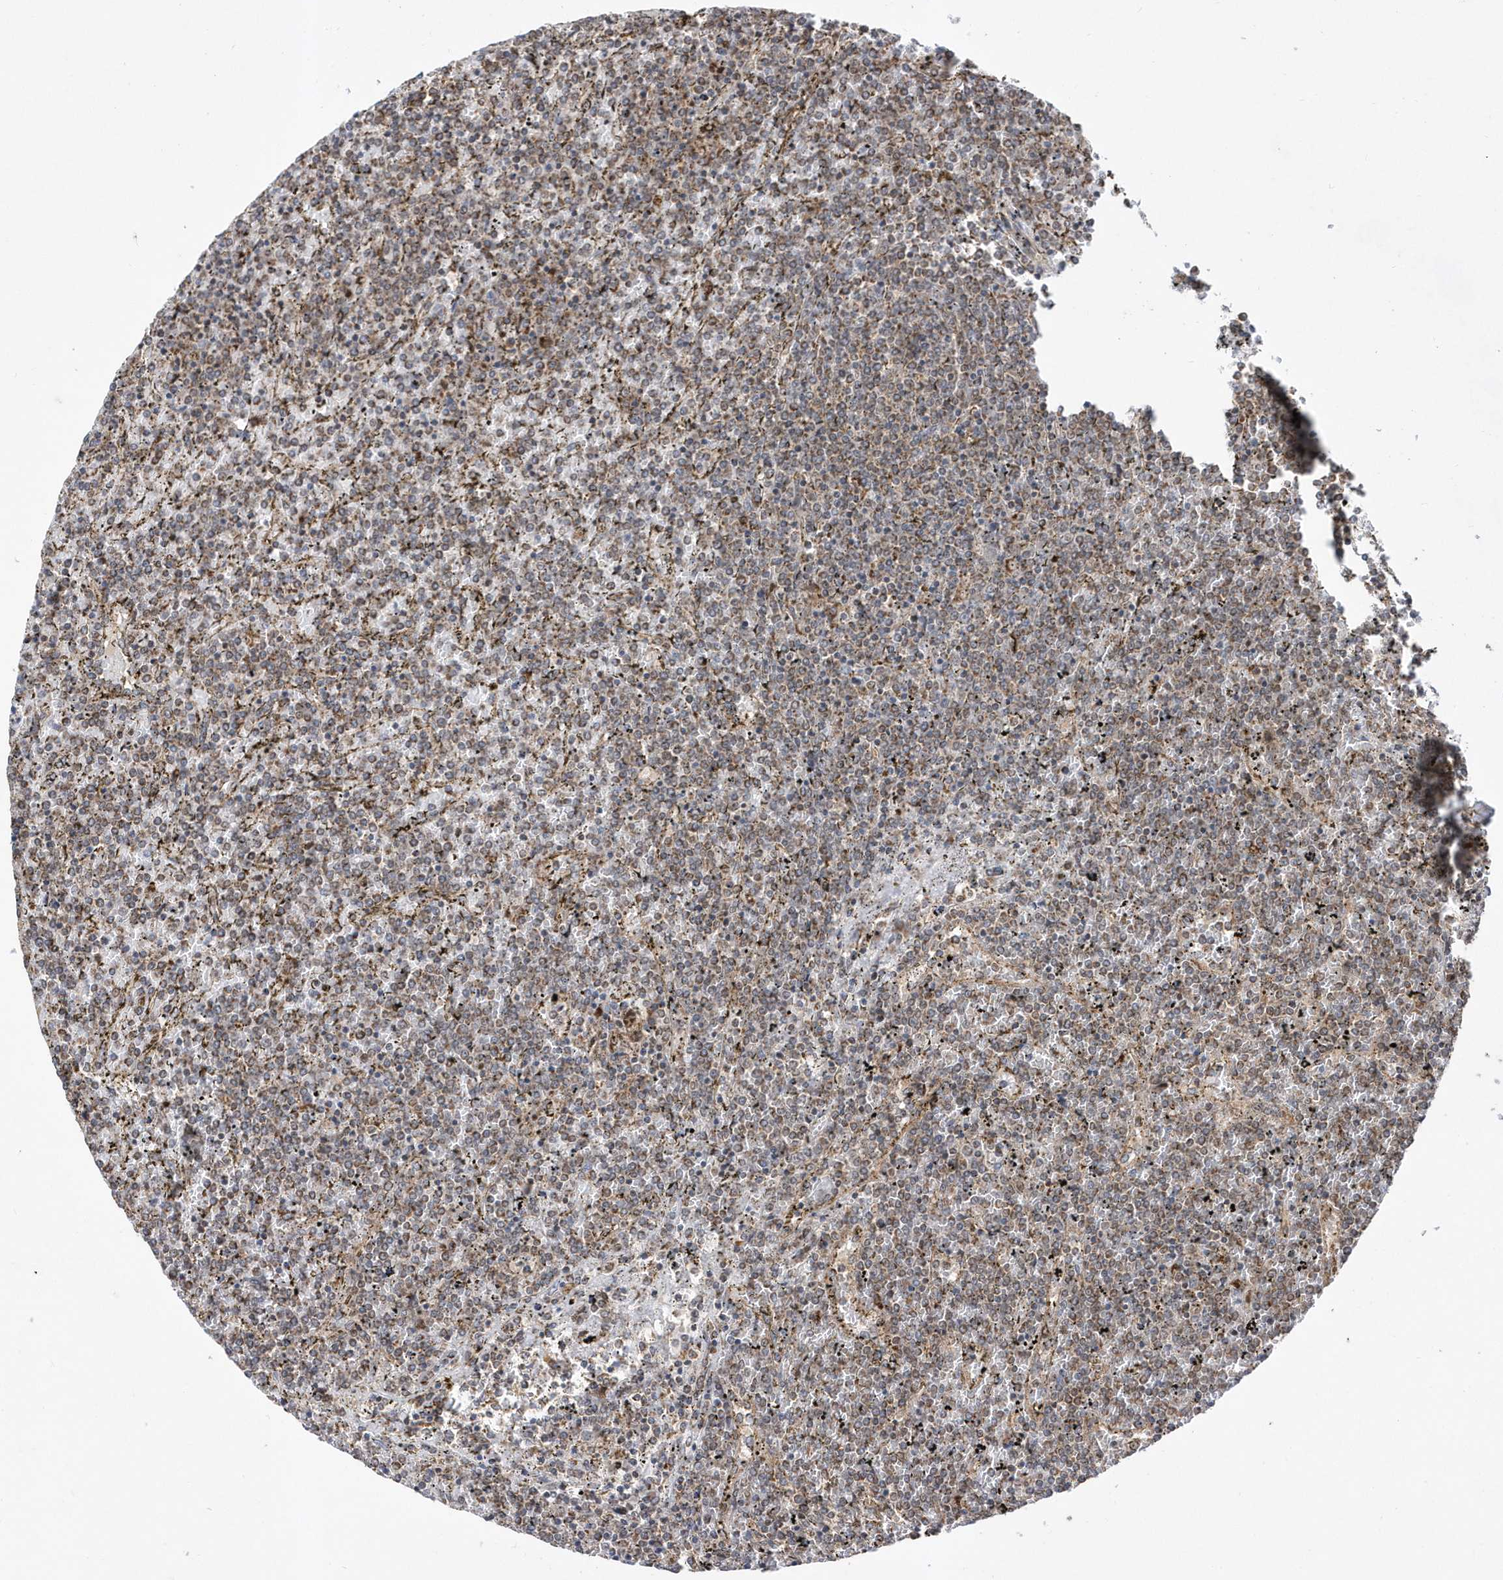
{"staining": {"intensity": "weak", "quantity": "25%-75%", "location": "cytoplasmic/membranous"}, "tissue": "lymphoma", "cell_type": "Tumor cells", "image_type": "cancer", "snomed": [{"axis": "morphology", "description": "Malignant lymphoma, non-Hodgkin's type, Low grade"}, {"axis": "topography", "description": "Spleen"}], "caption": "A micrograph of malignant lymphoma, non-Hodgkin's type (low-grade) stained for a protein exhibits weak cytoplasmic/membranous brown staining in tumor cells.", "gene": "DALRD3", "patient": {"sex": "female", "age": 19}}